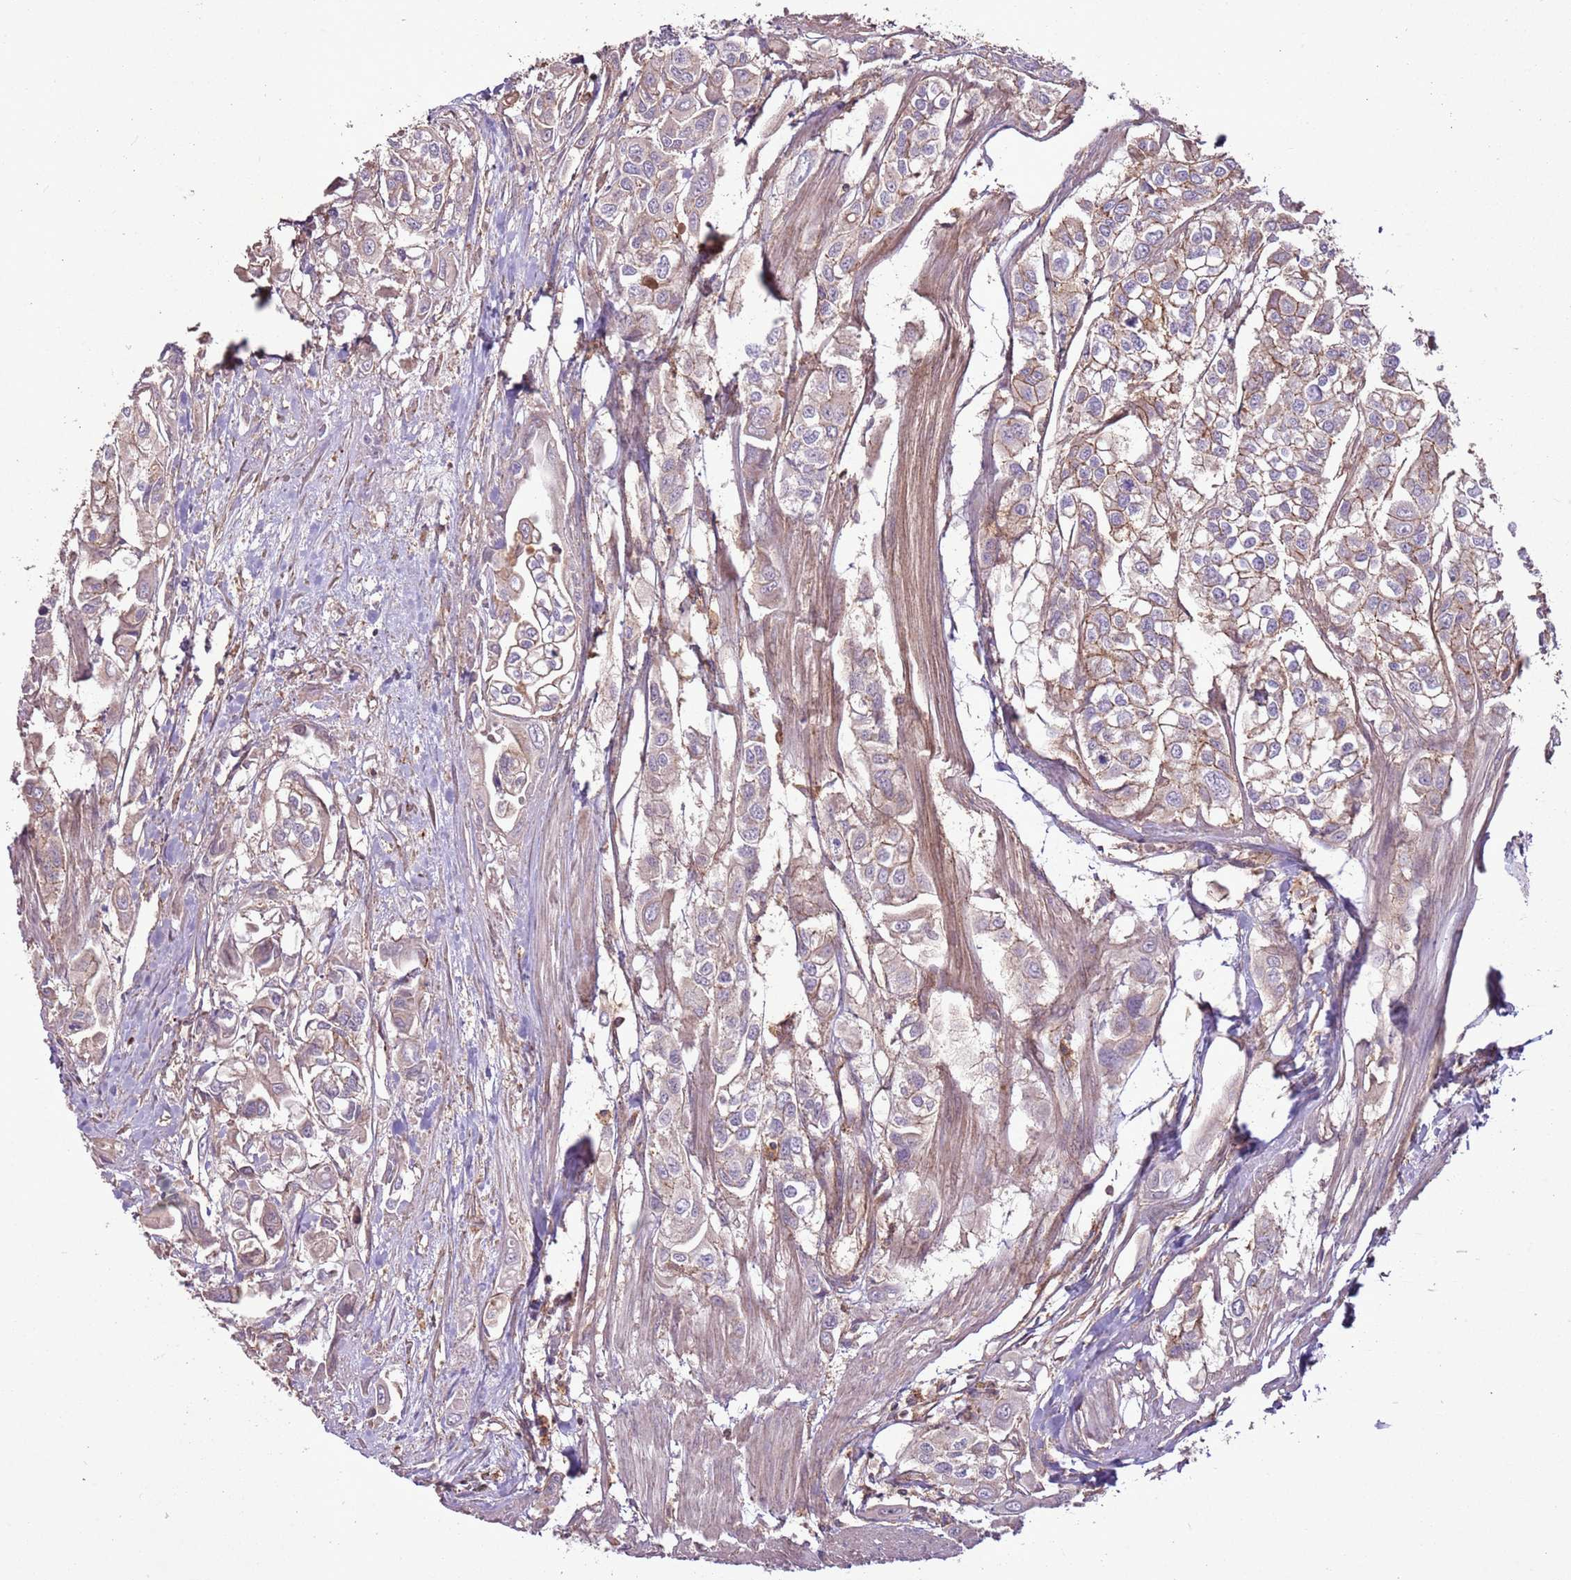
{"staining": {"intensity": "weak", "quantity": ">75%", "location": "cytoplasmic/membranous"}, "tissue": "urothelial cancer", "cell_type": "Tumor cells", "image_type": "cancer", "snomed": [{"axis": "morphology", "description": "Urothelial carcinoma, High grade"}, {"axis": "topography", "description": "Urinary bladder"}], "caption": "A high-resolution image shows immunohistochemistry staining of high-grade urothelial carcinoma, which reveals weak cytoplasmic/membranous staining in about >75% of tumor cells.", "gene": "ANKRD24", "patient": {"sex": "male", "age": 67}}